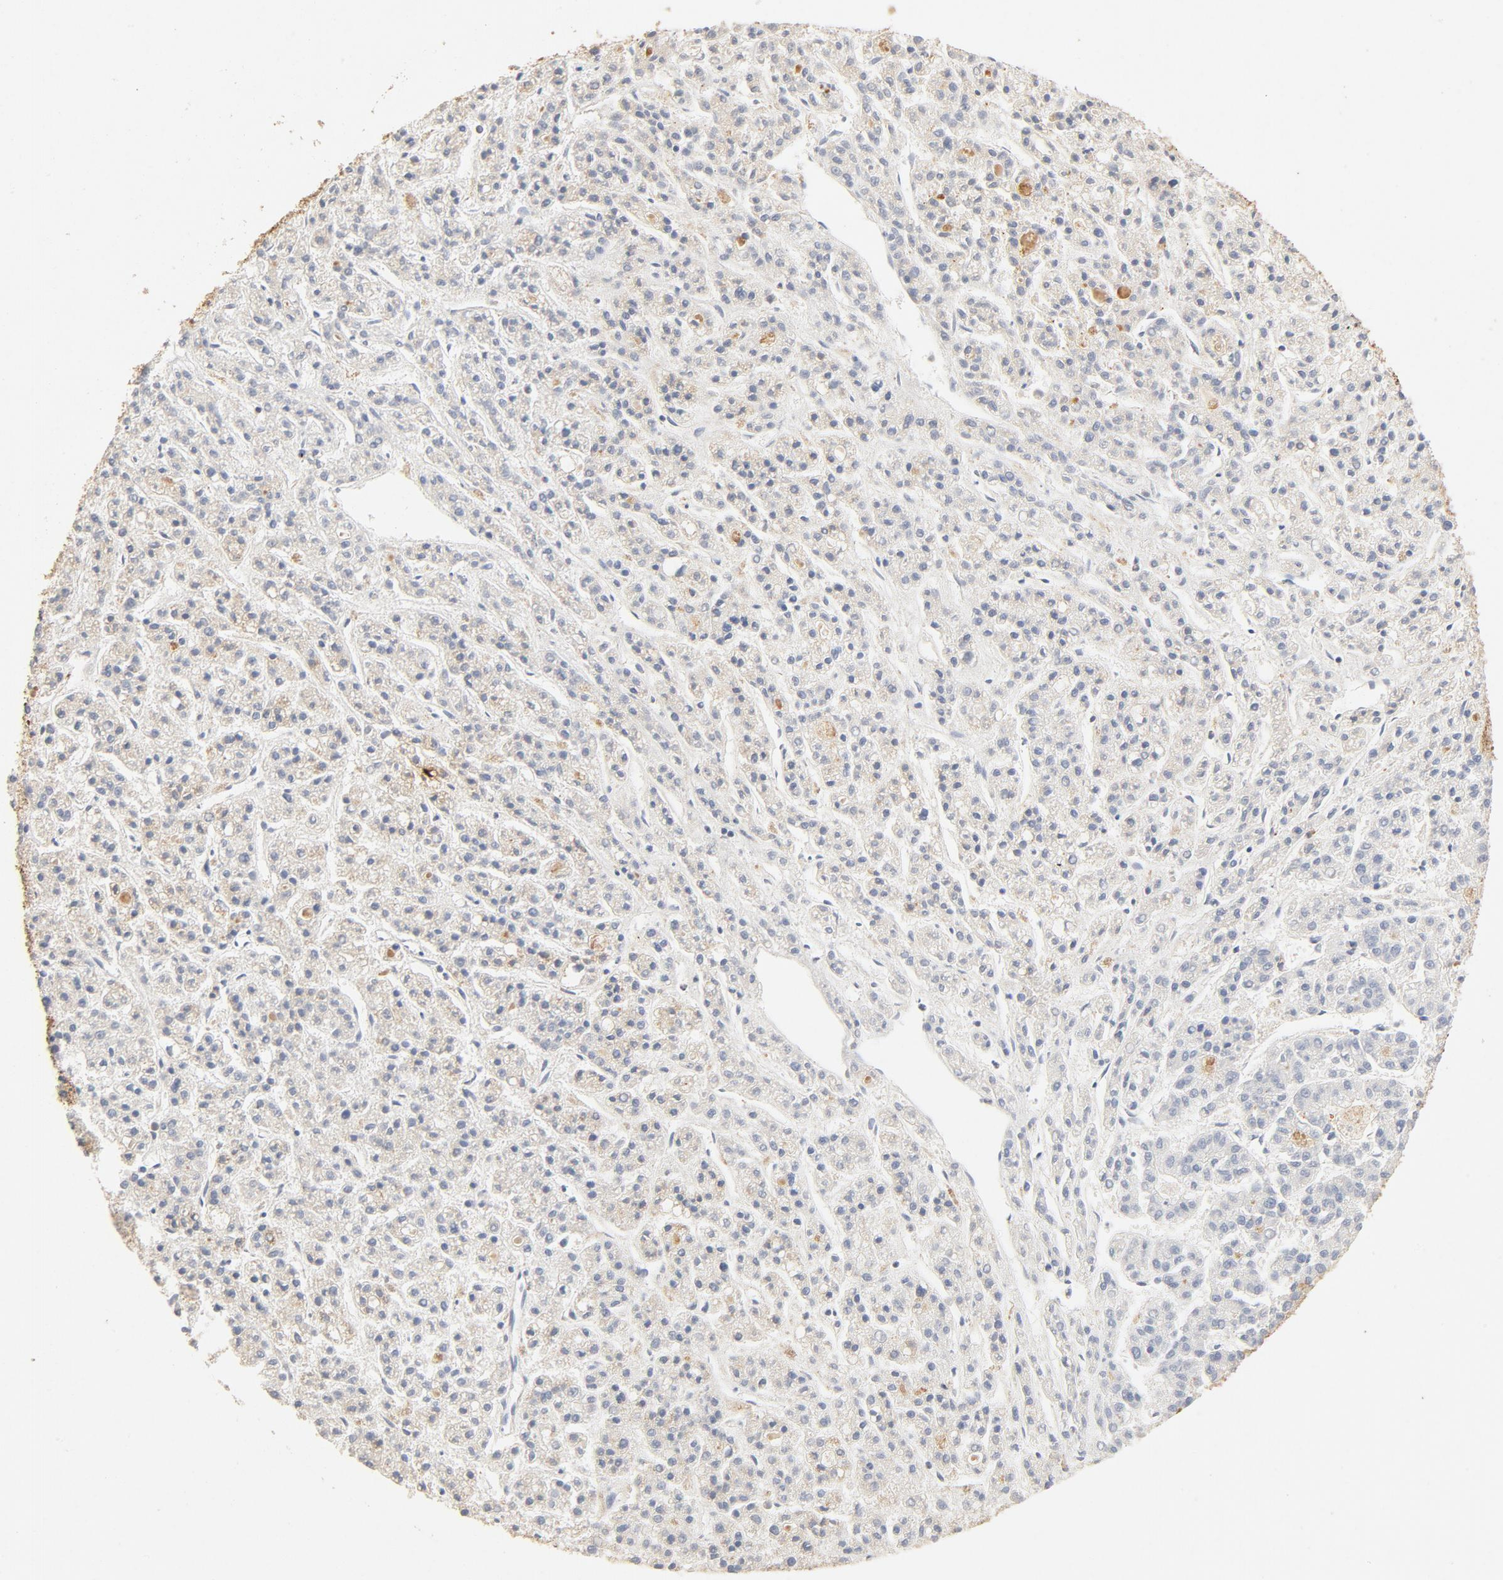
{"staining": {"intensity": "weak", "quantity": "25%-75%", "location": "cytoplasmic/membranous"}, "tissue": "liver cancer", "cell_type": "Tumor cells", "image_type": "cancer", "snomed": [{"axis": "morphology", "description": "Carcinoma, Hepatocellular, NOS"}, {"axis": "topography", "description": "Liver"}], "caption": "An image showing weak cytoplasmic/membranous staining in about 25%-75% of tumor cells in hepatocellular carcinoma (liver), as visualized by brown immunohistochemical staining.", "gene": "COX4I1", "patient": {"sex": "male", "age": 70}}